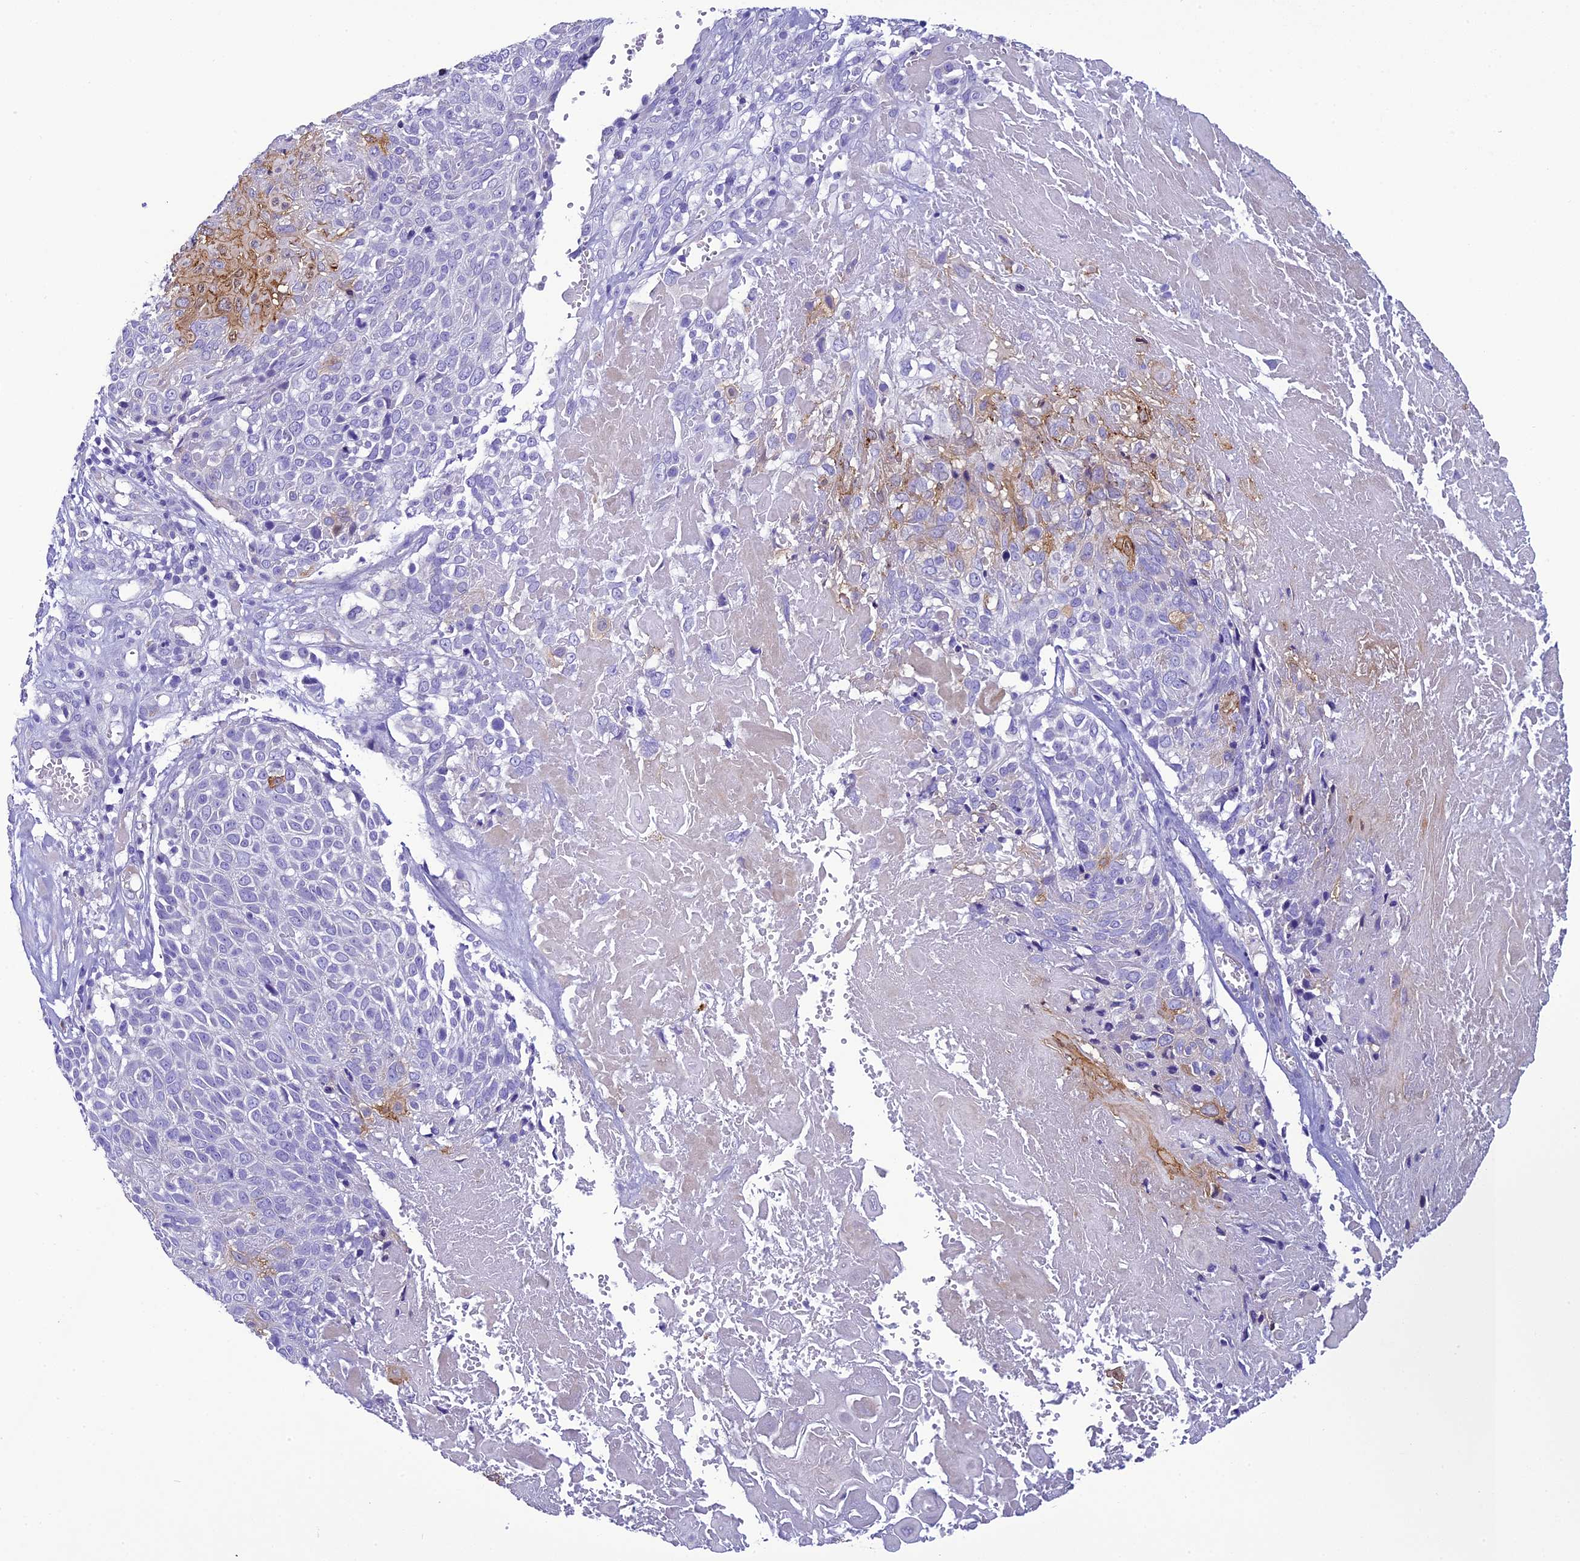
{"staining": {"intensity": "moderate", "quantity": "<25%", "location": "cytoplasmic/membranous"}, "tissue": "cervical cancer", "cell_type": "Tumor cells", "image_type": "cancer", "snomed": [{"axis": "morphology", "description": "Squamous cell carcinoma, NOS"}, {"axis": "topography", "description": "Cervix"}], "caption": "Protein expression analysis of human cervical squamous cell carcinoma reveals moderate cytoplasmic/membranous staining in about <25% of tumor cells. (Stains: DAB in brown, nuclei in blue, Microscopy: brightfield microscopy at high magnification).", "gene": "SCEL", "patient": {"sex": "female", "age": 74}}